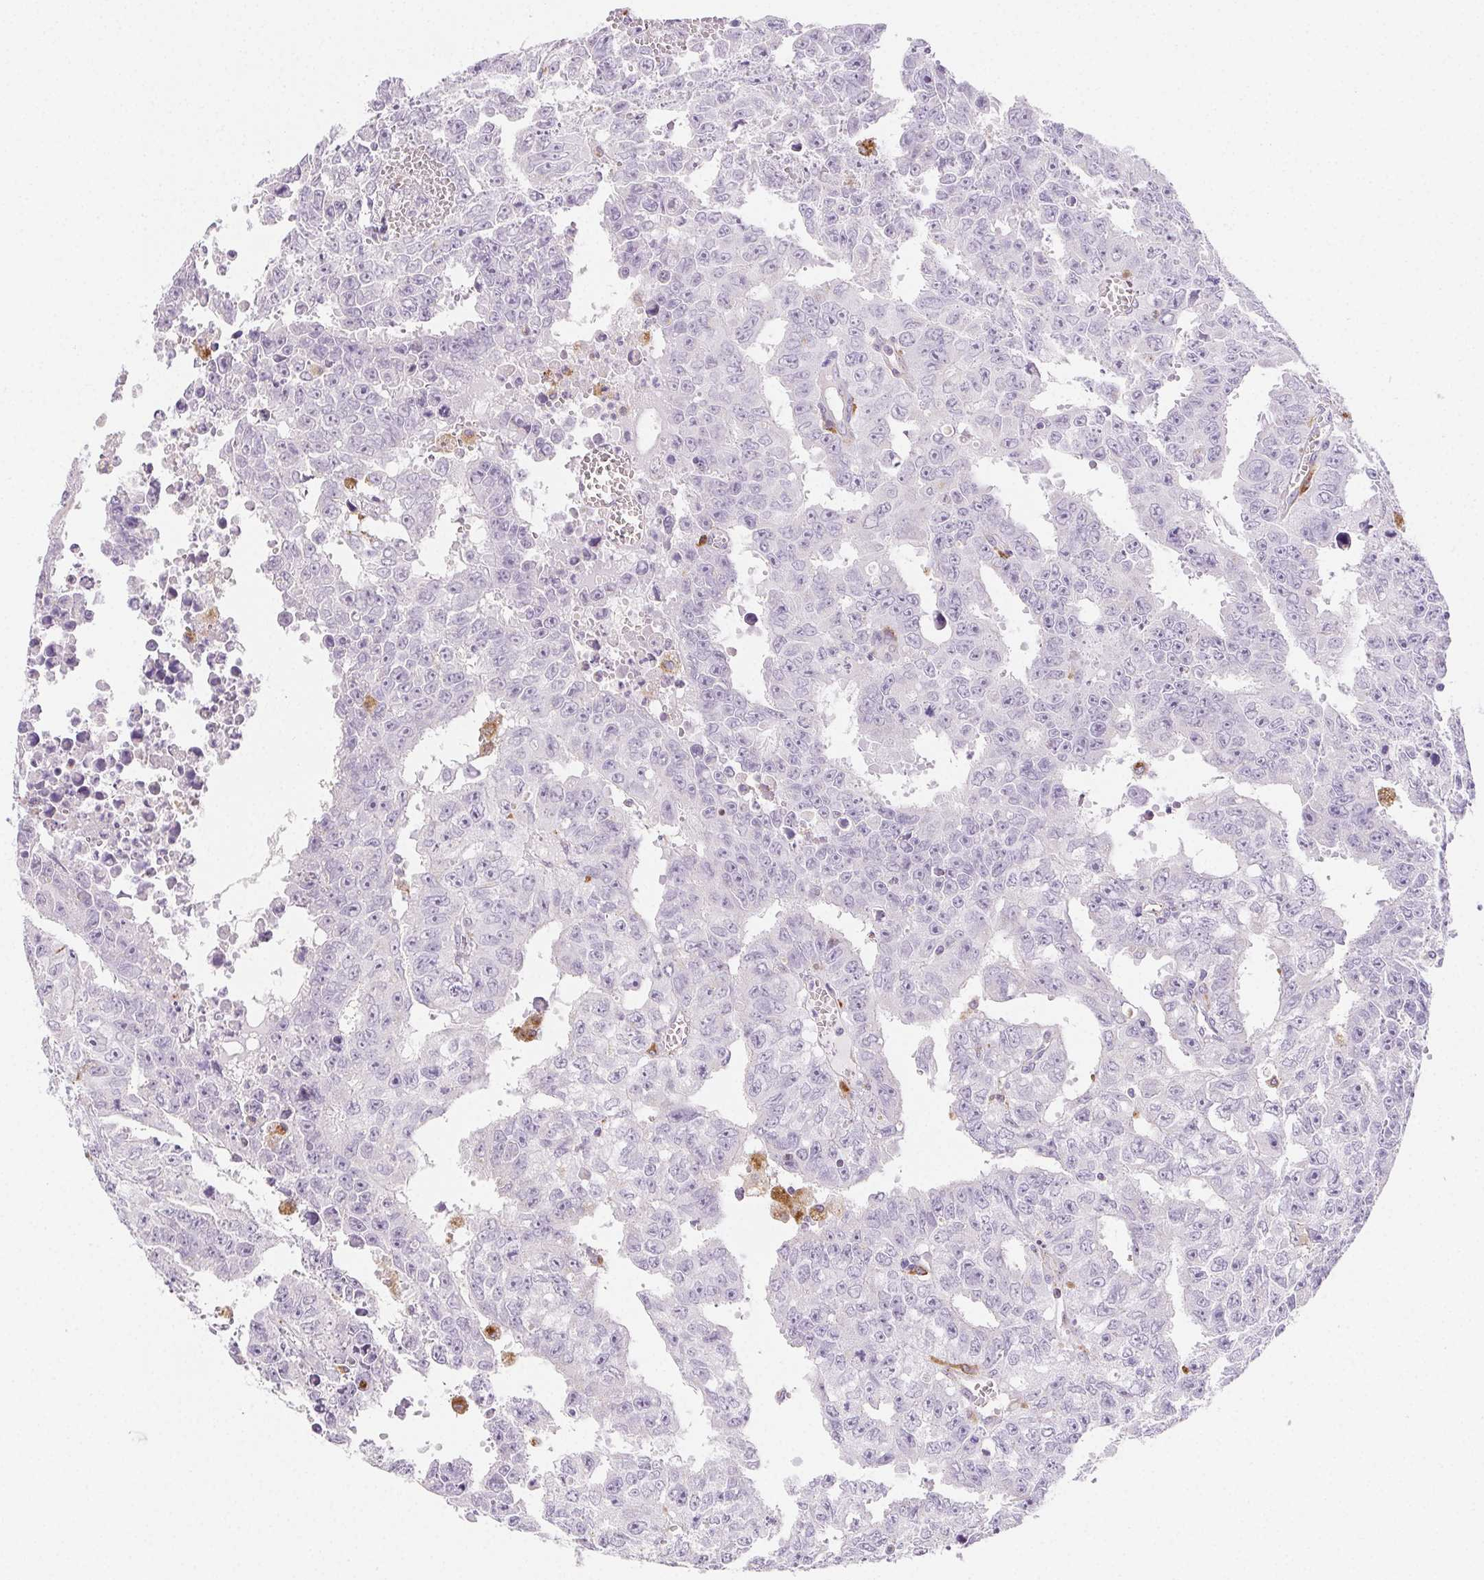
{"staining": {"intensity": "negative", "quantity": "none", "location": "none"}, "tissue": "testis cancer", "cell_type": "Tumor cells", "image_type": "cancer", "snomed": [{"axis": "morphology", "description": "Carcinoma, Embryonal, NOS"}, {"axis": "morphology", "description": "Teratoma, malignant, NOS"}, {"axis": "topography", "description": "Testis"}], "caption": "IHC micrograph of testis cancer (embryonal carcinoma) stained for a protein (brown), which exhibits no positivity in tumor cells. (DAB (3,3'-diaminobenzidine) immunohistochemistry with hematoxylin counter stain).", "gene": "LIPA", "patient": {"sex": "male", "age": 24}}